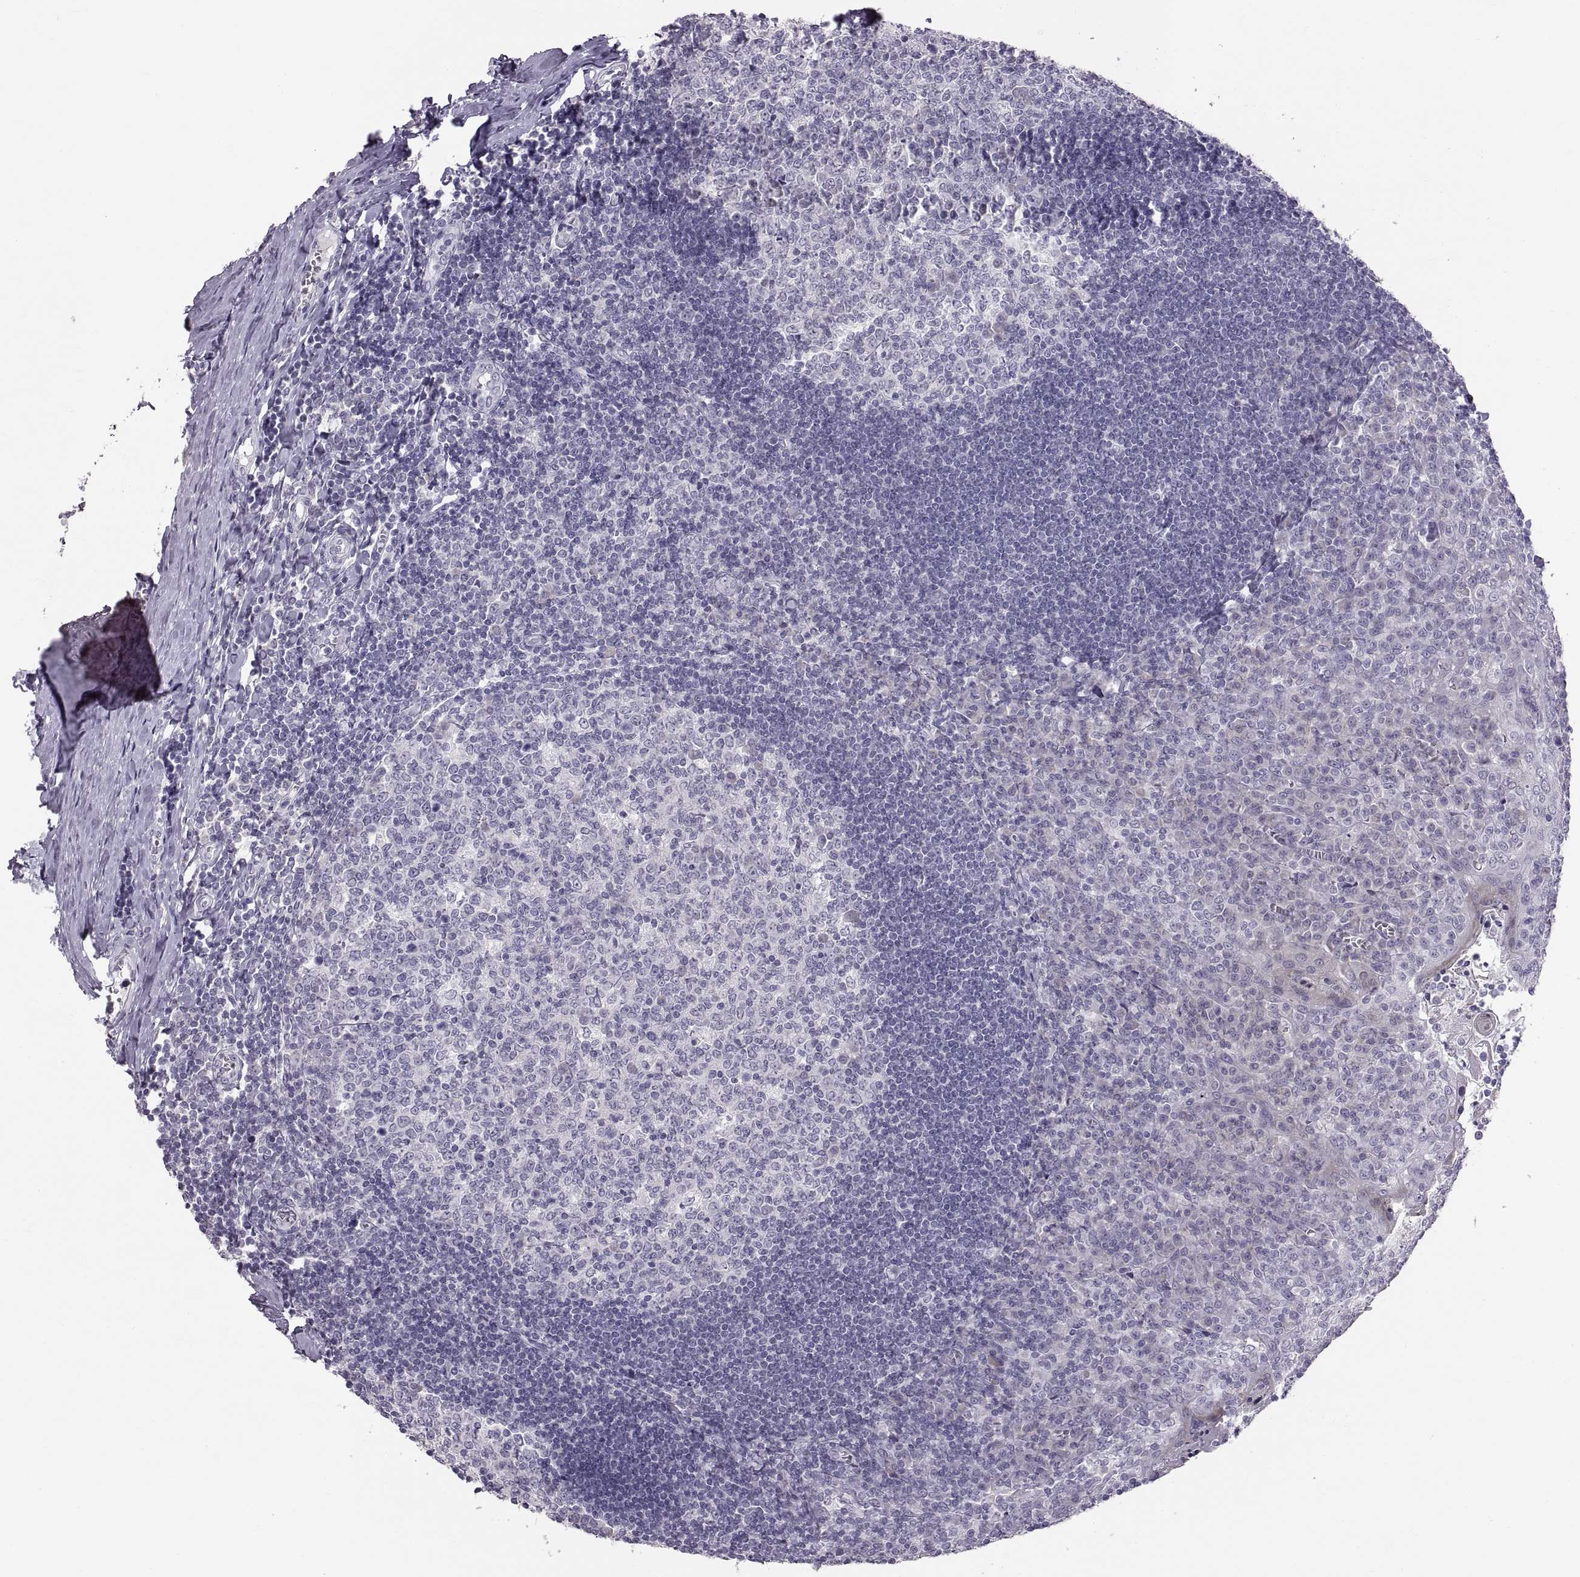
{"staining": {"intensity": "negative", "quantity": "none", "location": "none"}, "tissue": "tonsil", "cell_type": "Germinal center cells", "image_type": "normal", "snomed": [{"axis": "morphology", "description": "Normal tissue, NOS"}, {"axis": "topography", "description": "Tonsil"}], "caption": "IHC of unremarkable tonsil shows no positivity in germinal center cells.", "gene": "SPACDR", "patient": {"sex": "female", "age": 12}}